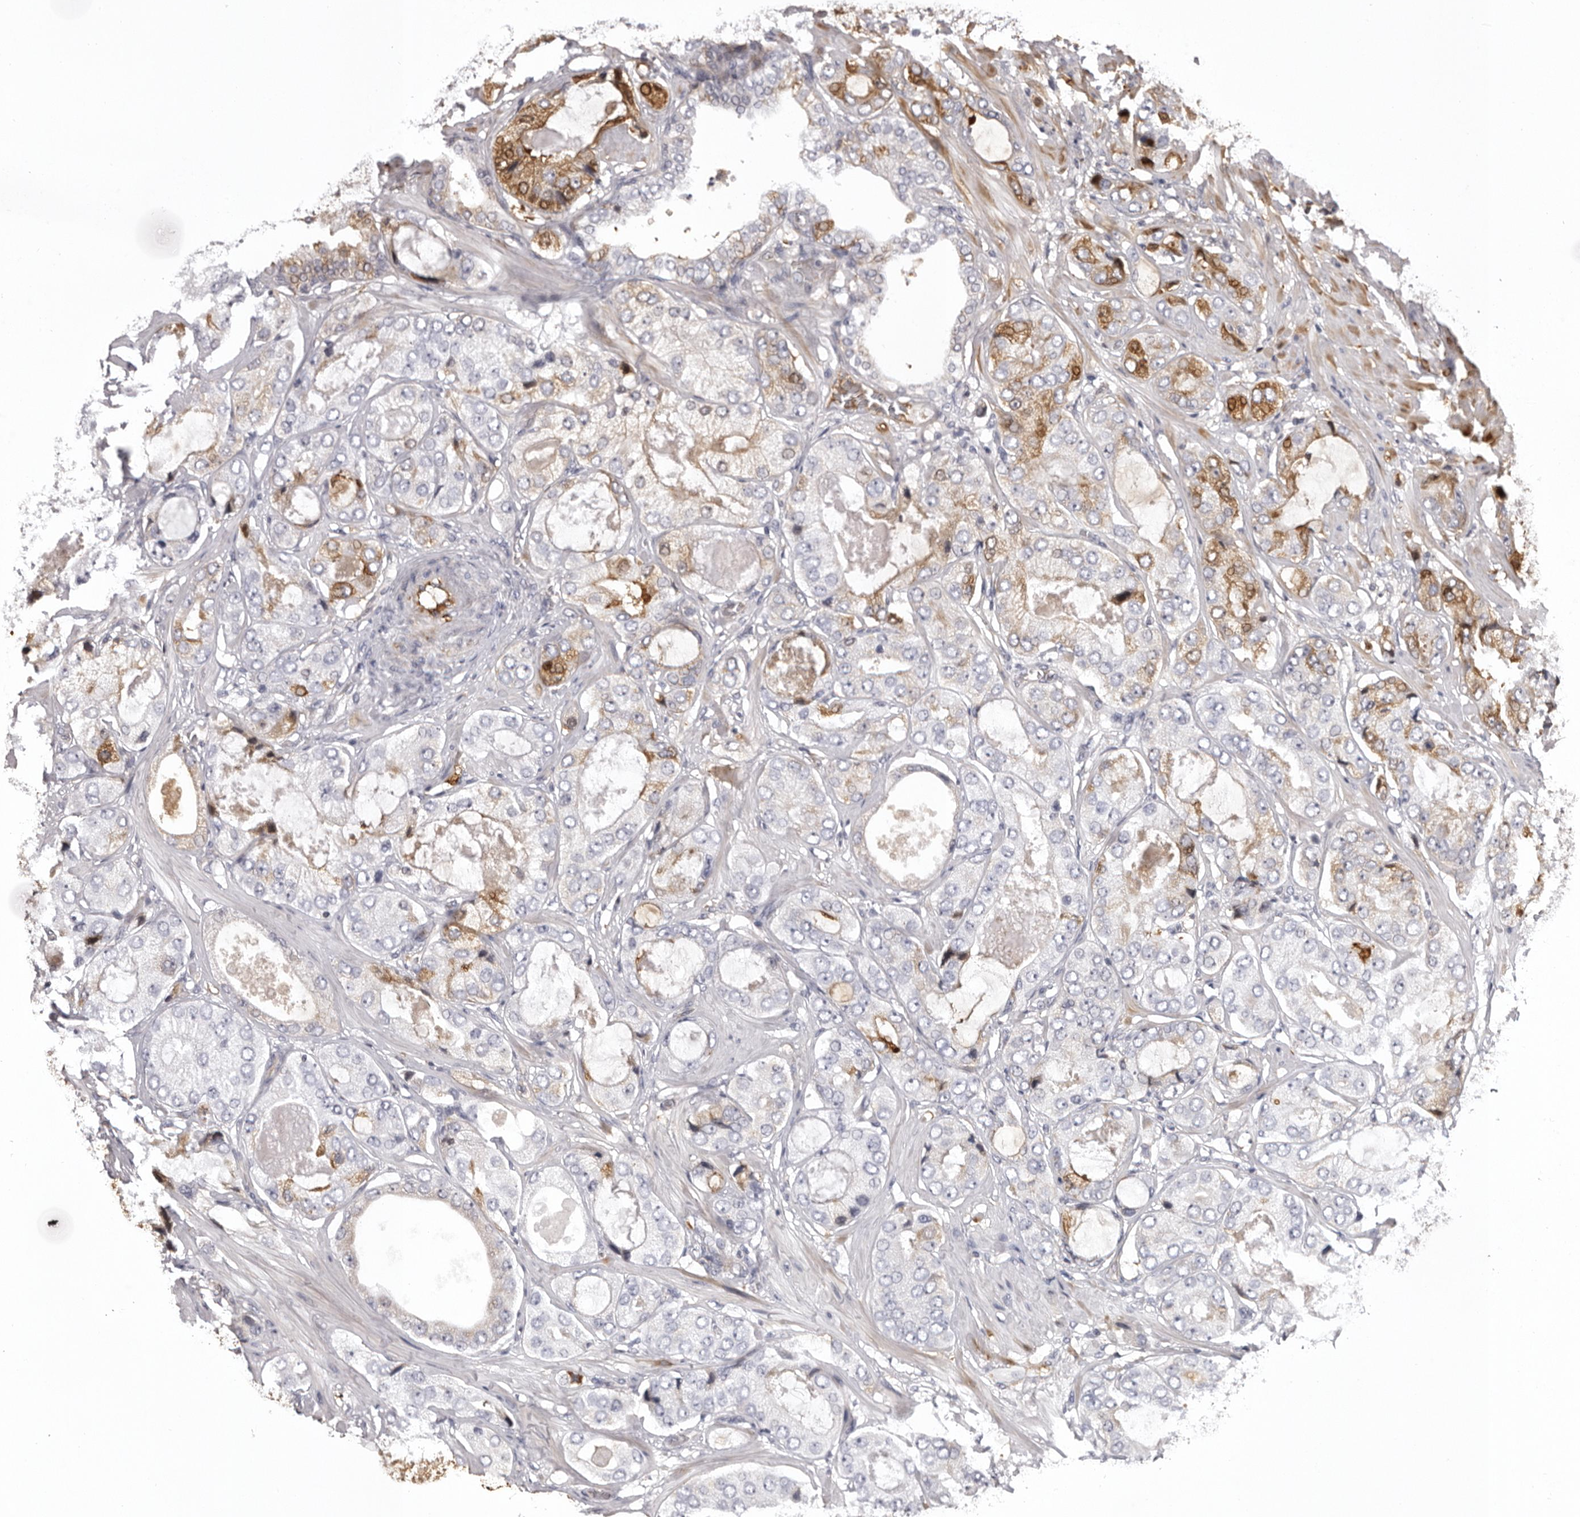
{"staining": {"intensity": "moderate", "quantity": "<25%", "location": "cytoplasmic/membranous"}, "tissue": "prostate cancer", "cell_type": "Tumor cells", "image_type": "cancer", "snomed": [{"axis": "morphology", "description": "Adenocarcinoma, High grade"}, {"axis": "topography", "description": "Prostate"}], "caption": "Approximately <25% of tumor cells in adenocarcinoma (high-grade) (prostate) demonstrate moderate cytoplasmic/membranous protein expression as visualized by brown immunohistochemical staining.", "gene": "PLEKHF2", "patient": {"sex": "male", "age": 59}}